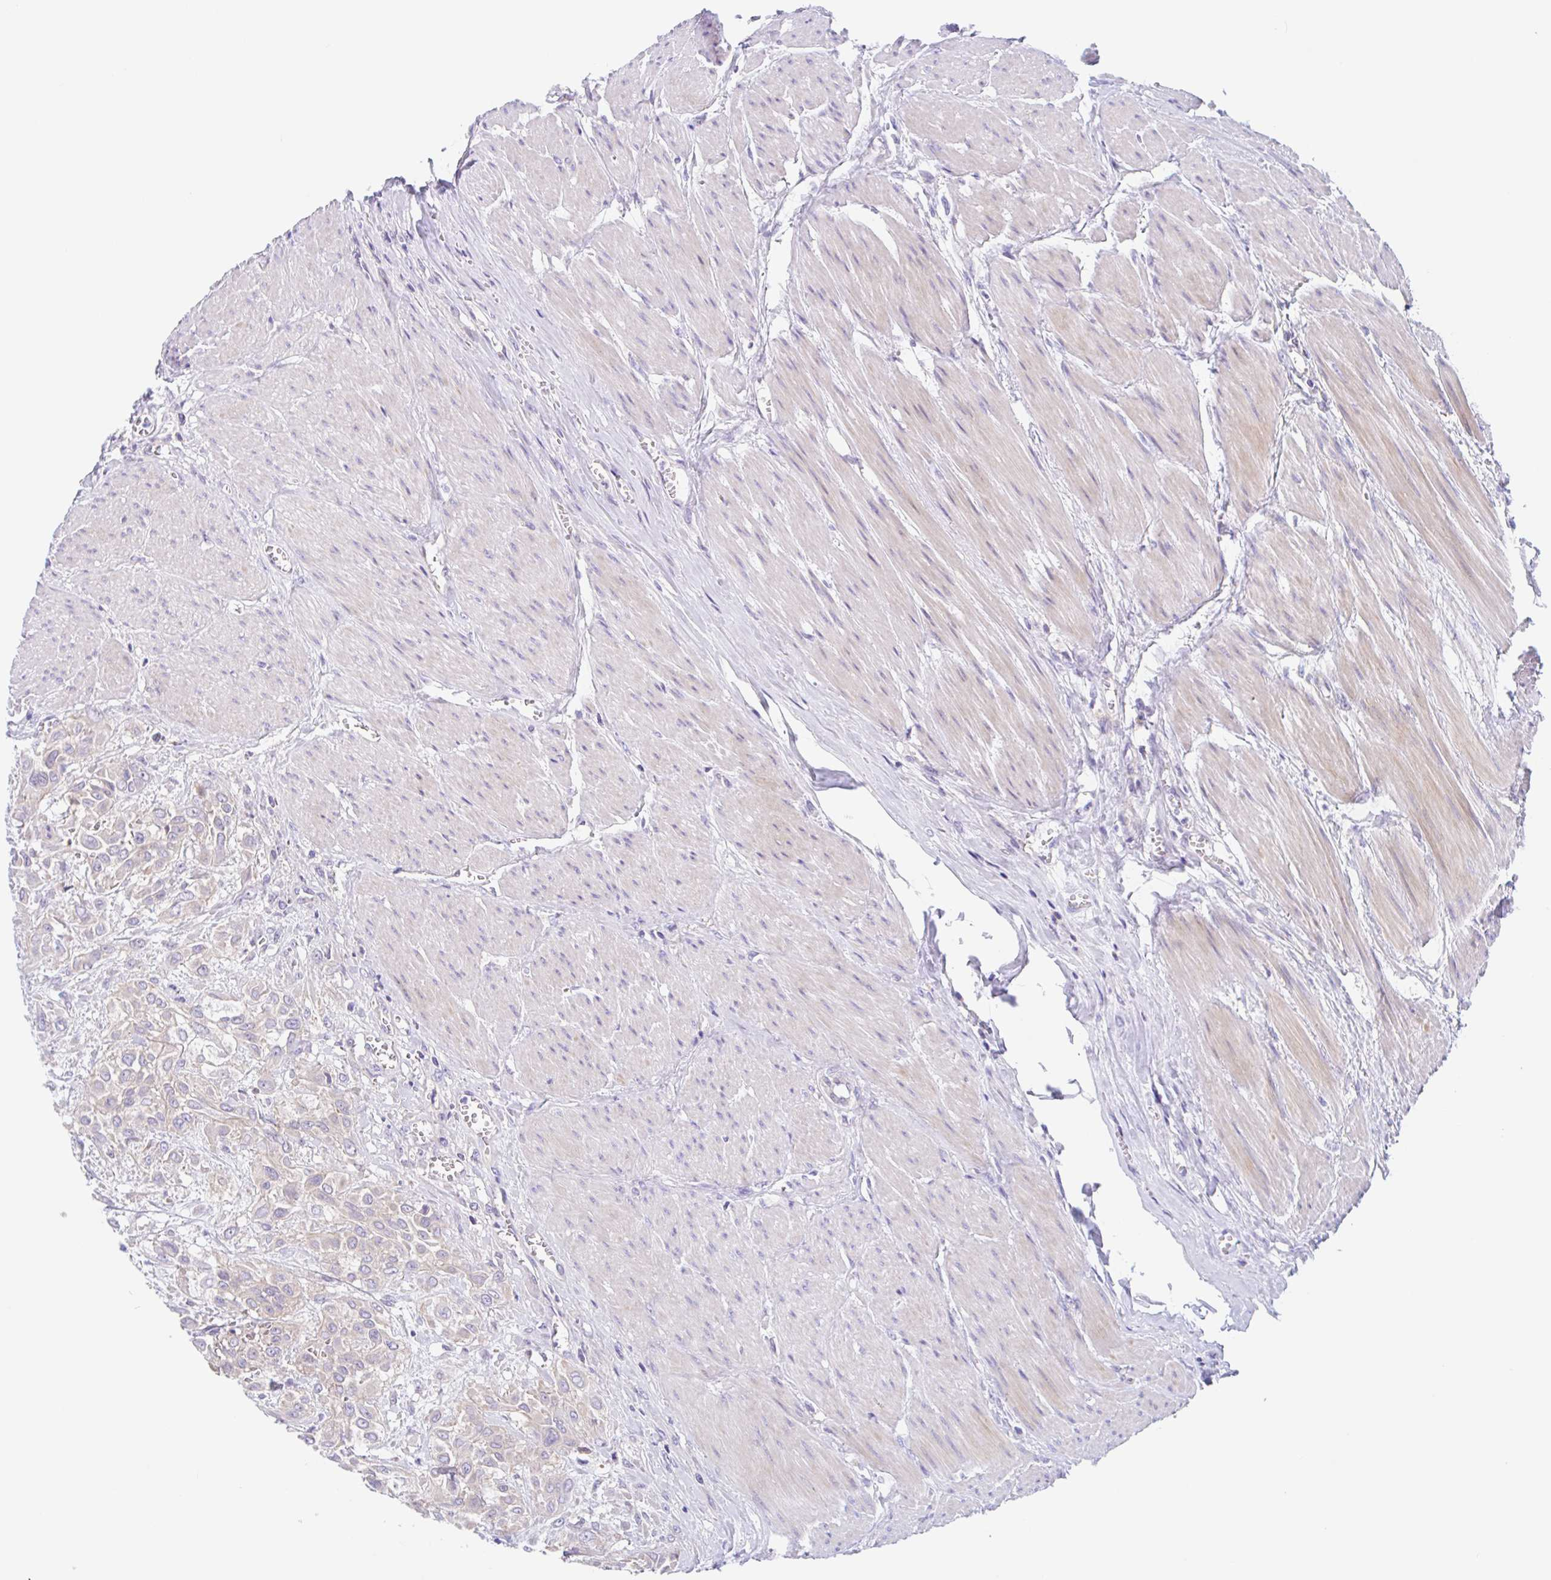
{"staining": {"intensity": "weak", "quantity": "25%-75%", "location": "cytoplasmic/membranous"}, "tissue": "urothelial cancer", "cell_type": "Tumor cells", "image_type": "cancer", "snomed": [{"axis": "morphology", "description": "Urothelial carcinoma, High grade"}, {"axis": "topography", "description": "Urinary bladder"}], "caption": "Immunohistochemistry of human urothelial cancer shows low levels of weak cytoplasmic/membranous staining in approximately 25%-75% of tumor cells.", "gene": "TMEM86A", "patient": {"sex": "male", "age": 57}}